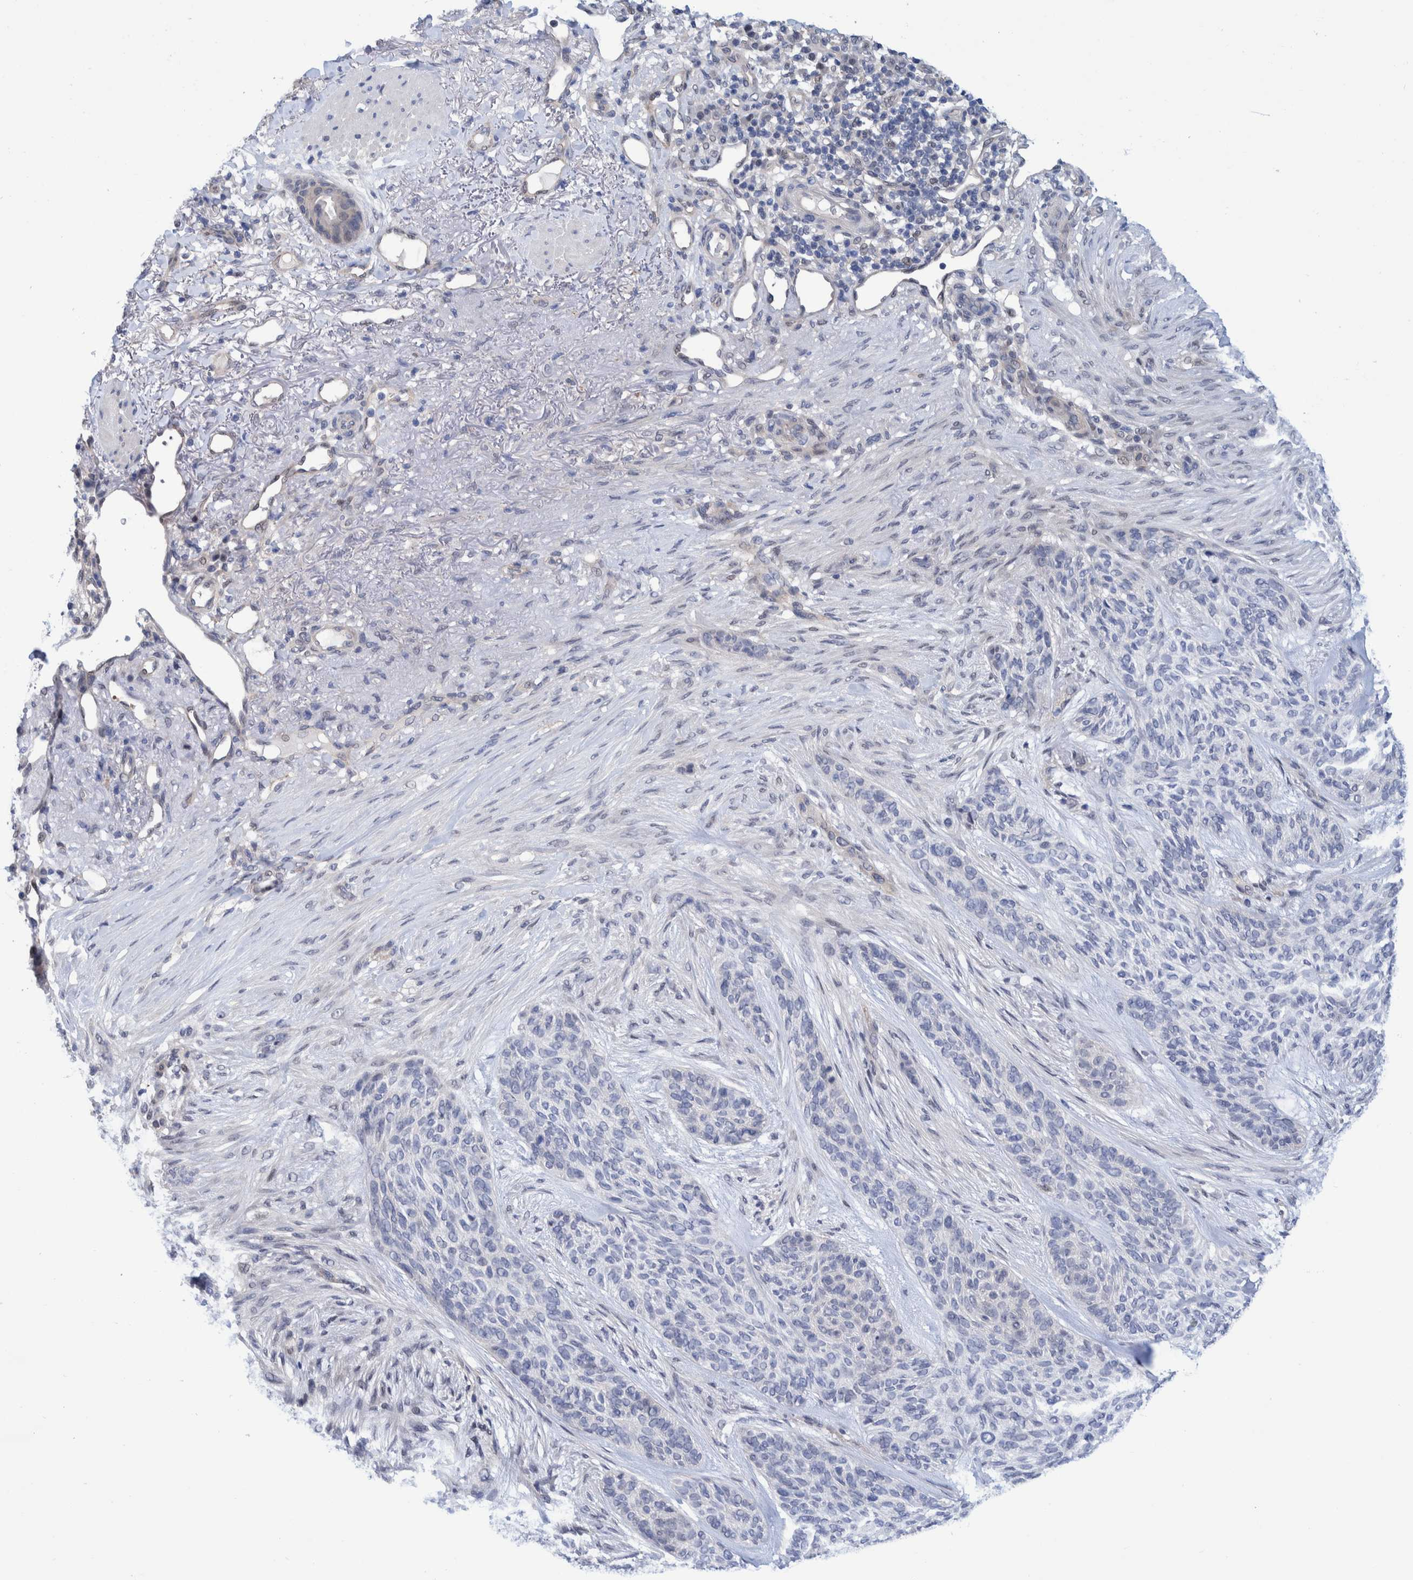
{"staining": {"intensity": "negative", "quantity": "none", "location": "none"}, "tissue": "skin cancer", "cell_type": "Tumor cells", "image_type": "cancer", "snomed": [{"axis": "morphology", "description": "Basal cell carcinoma"}, {"axis": "topography", "description": "Skin"}], "caption": "Protein analysis of skin cancer (basal cell carcinoma) shows no significant positivity in tumor cells.", "gene": "PFAS", "patient": {"sex": "male", "age": 55}}